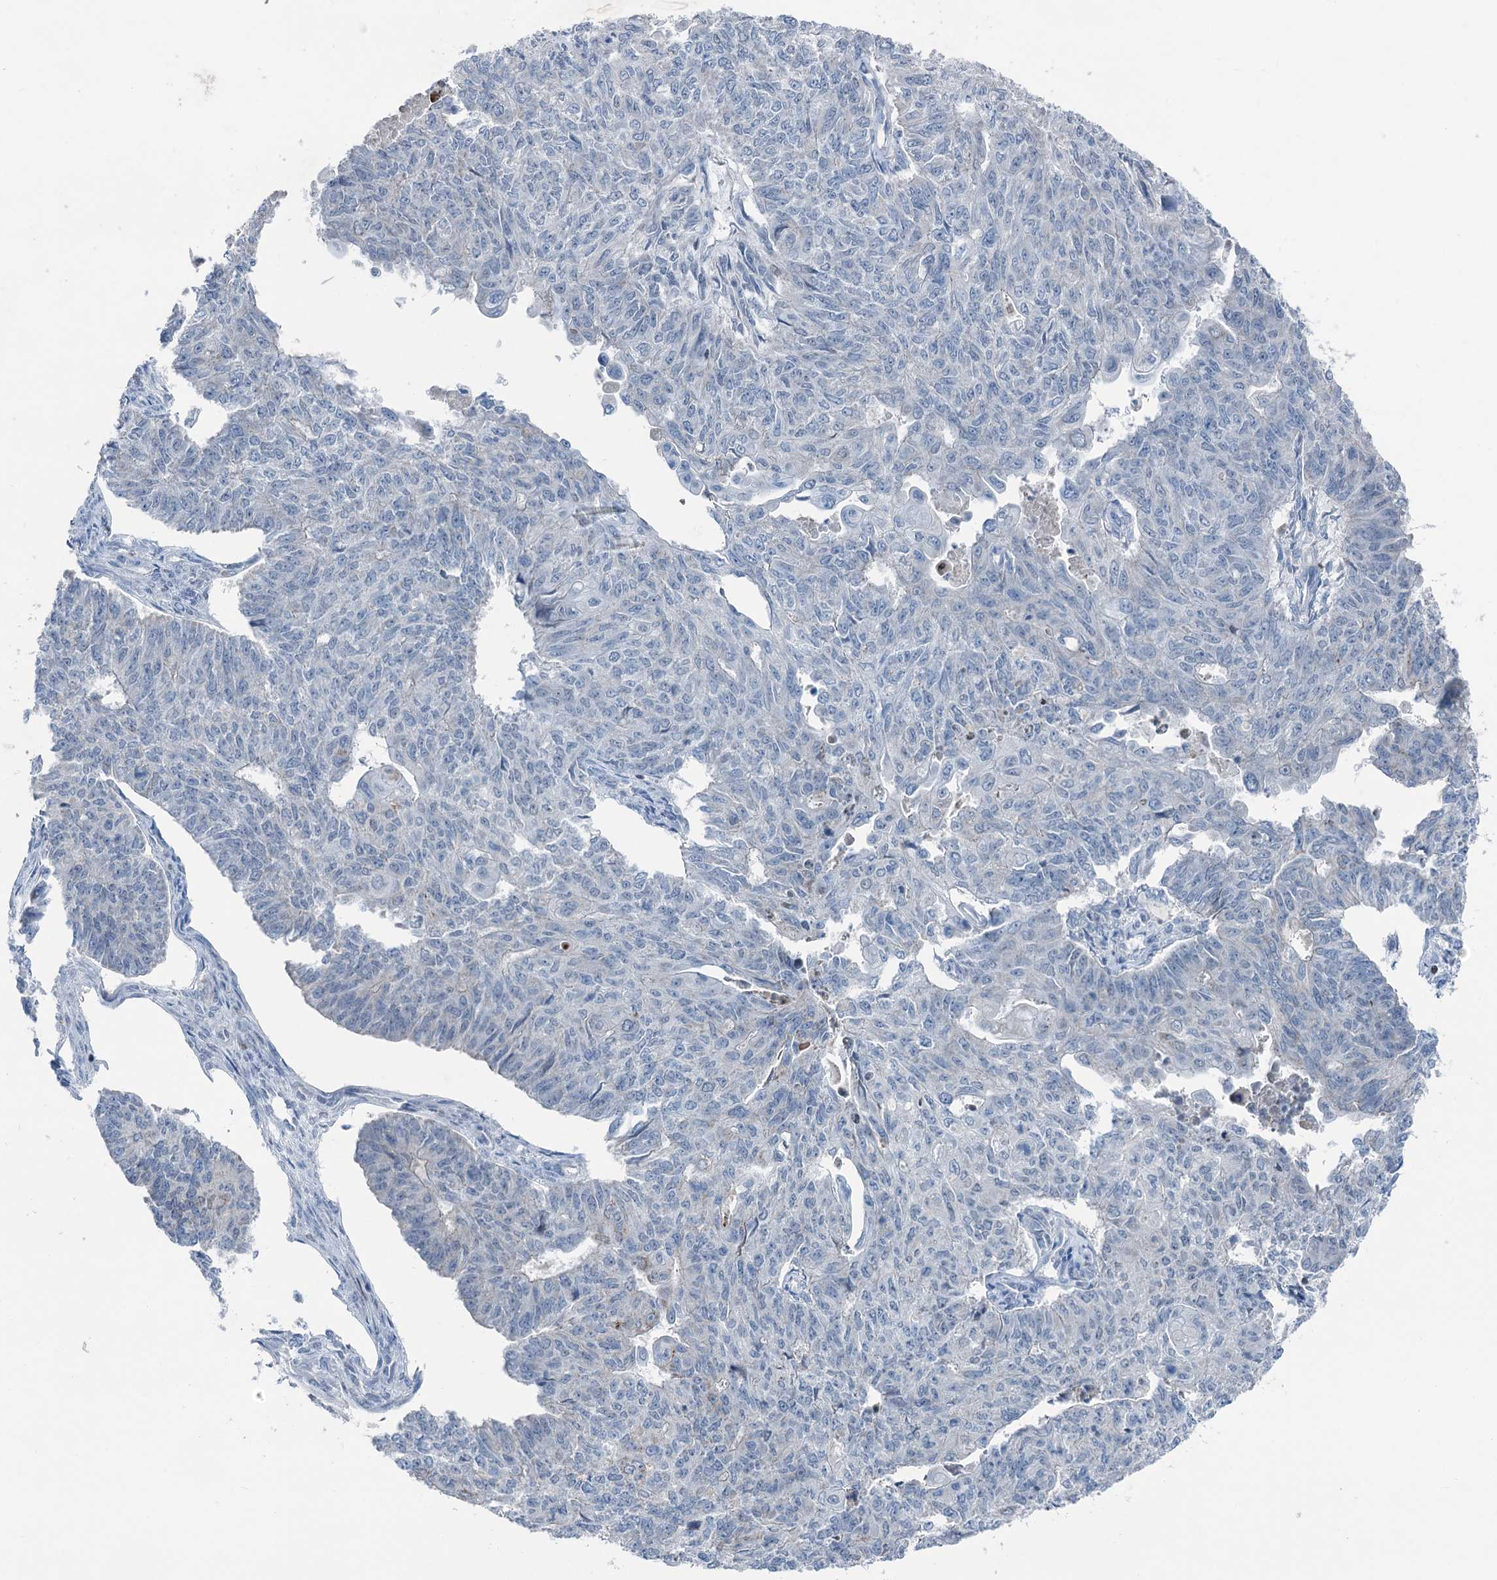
{"staining": {"intensity": "negative", "quantity": "none", "location": "none"}, "tissue": "endometrial cancer", "cell_type": "Tumor cells", "image_type": "cancer", "snomed": [{"axis": "morphology", "description": "Adenocarcinoma, NOS"}, {"axis": "topography", "description": "Endometrium"}], "caption": "Image shows no significant protein positivity in tumor cells of adenocarcinoma (endometrial).", "gene": "ELP4", "patient": {"sex": "female", "age": 32}}